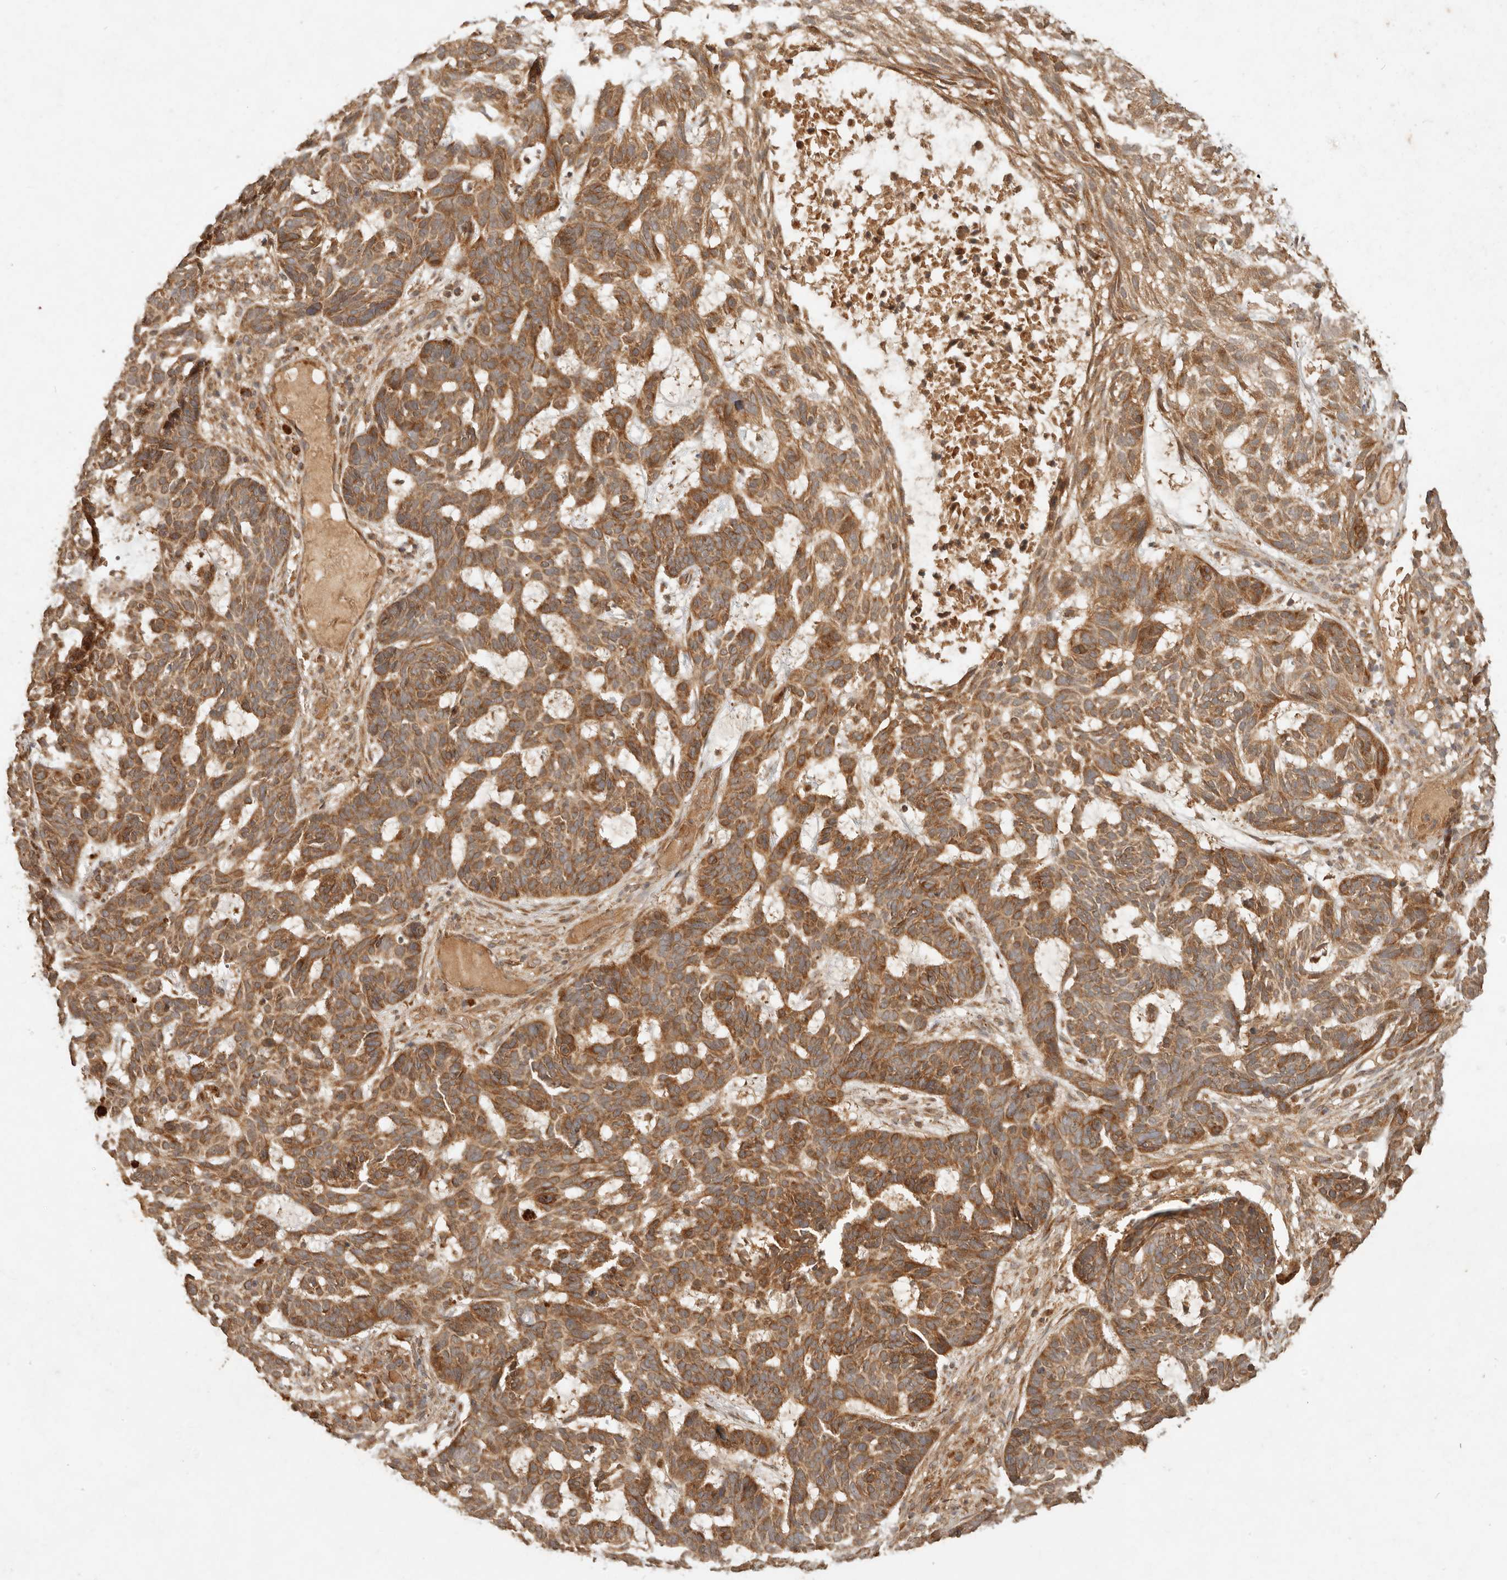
{"staining": {"intensity": "moderate", "quantity": ">75%", "location": "cytoplasmic/membranous"}, "tissue": "skin cancer", "cell_type": "Tumor cells", "image_type": "cancer", "snomed": [{"axis": "morphology", "description": "Basal cell carcinoma"}, {"axis": "topography", "description": "Skin"}], "caption": "Protein analysis of skin cancer (basal cell carcinoma) tissue shows moderate cytoplasmic/membranous positivity in approximately >75% of tumor cells. (DAB (3,3'-diaminobenzidine) = brown stain, brightfield microscopy at high magnification).", "gene": "CLEC4C", "patient": {"sex": "male", "age": 85}}